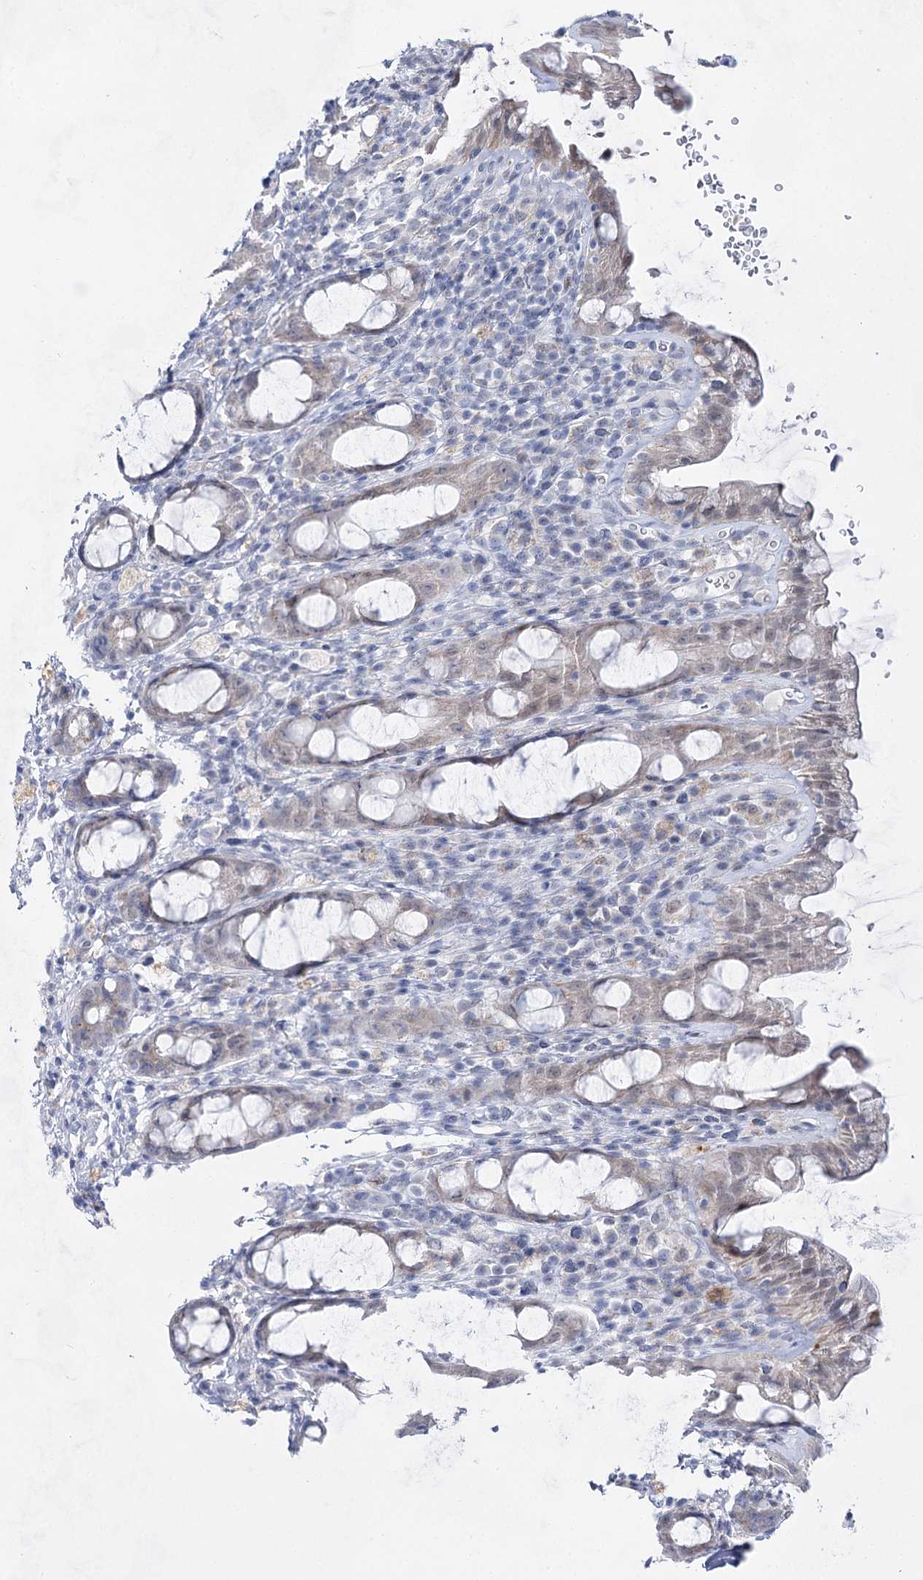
{"staining": {"intensity": "weak", "quantity": "<25%", "location": "cytoplasmic/membranous"}, "tissue": "rectum", "cell_type": "Glandular cells", "image_type": "normal", "snomed": [{"axis": "morphology", "description": "Normal tissue, NOS"}, {"axis": "topography", "description": "Rectum"}], "caption": "Immunohistochemical staining of unremarkable rectum reveals no significant positivity in glandular cells. (DAB immunohistochemistry (IHC) visualized using brightfield microscopy, high magnification).", "gene": "BPHL", "patient": {"sex": "male", "age": 44}}